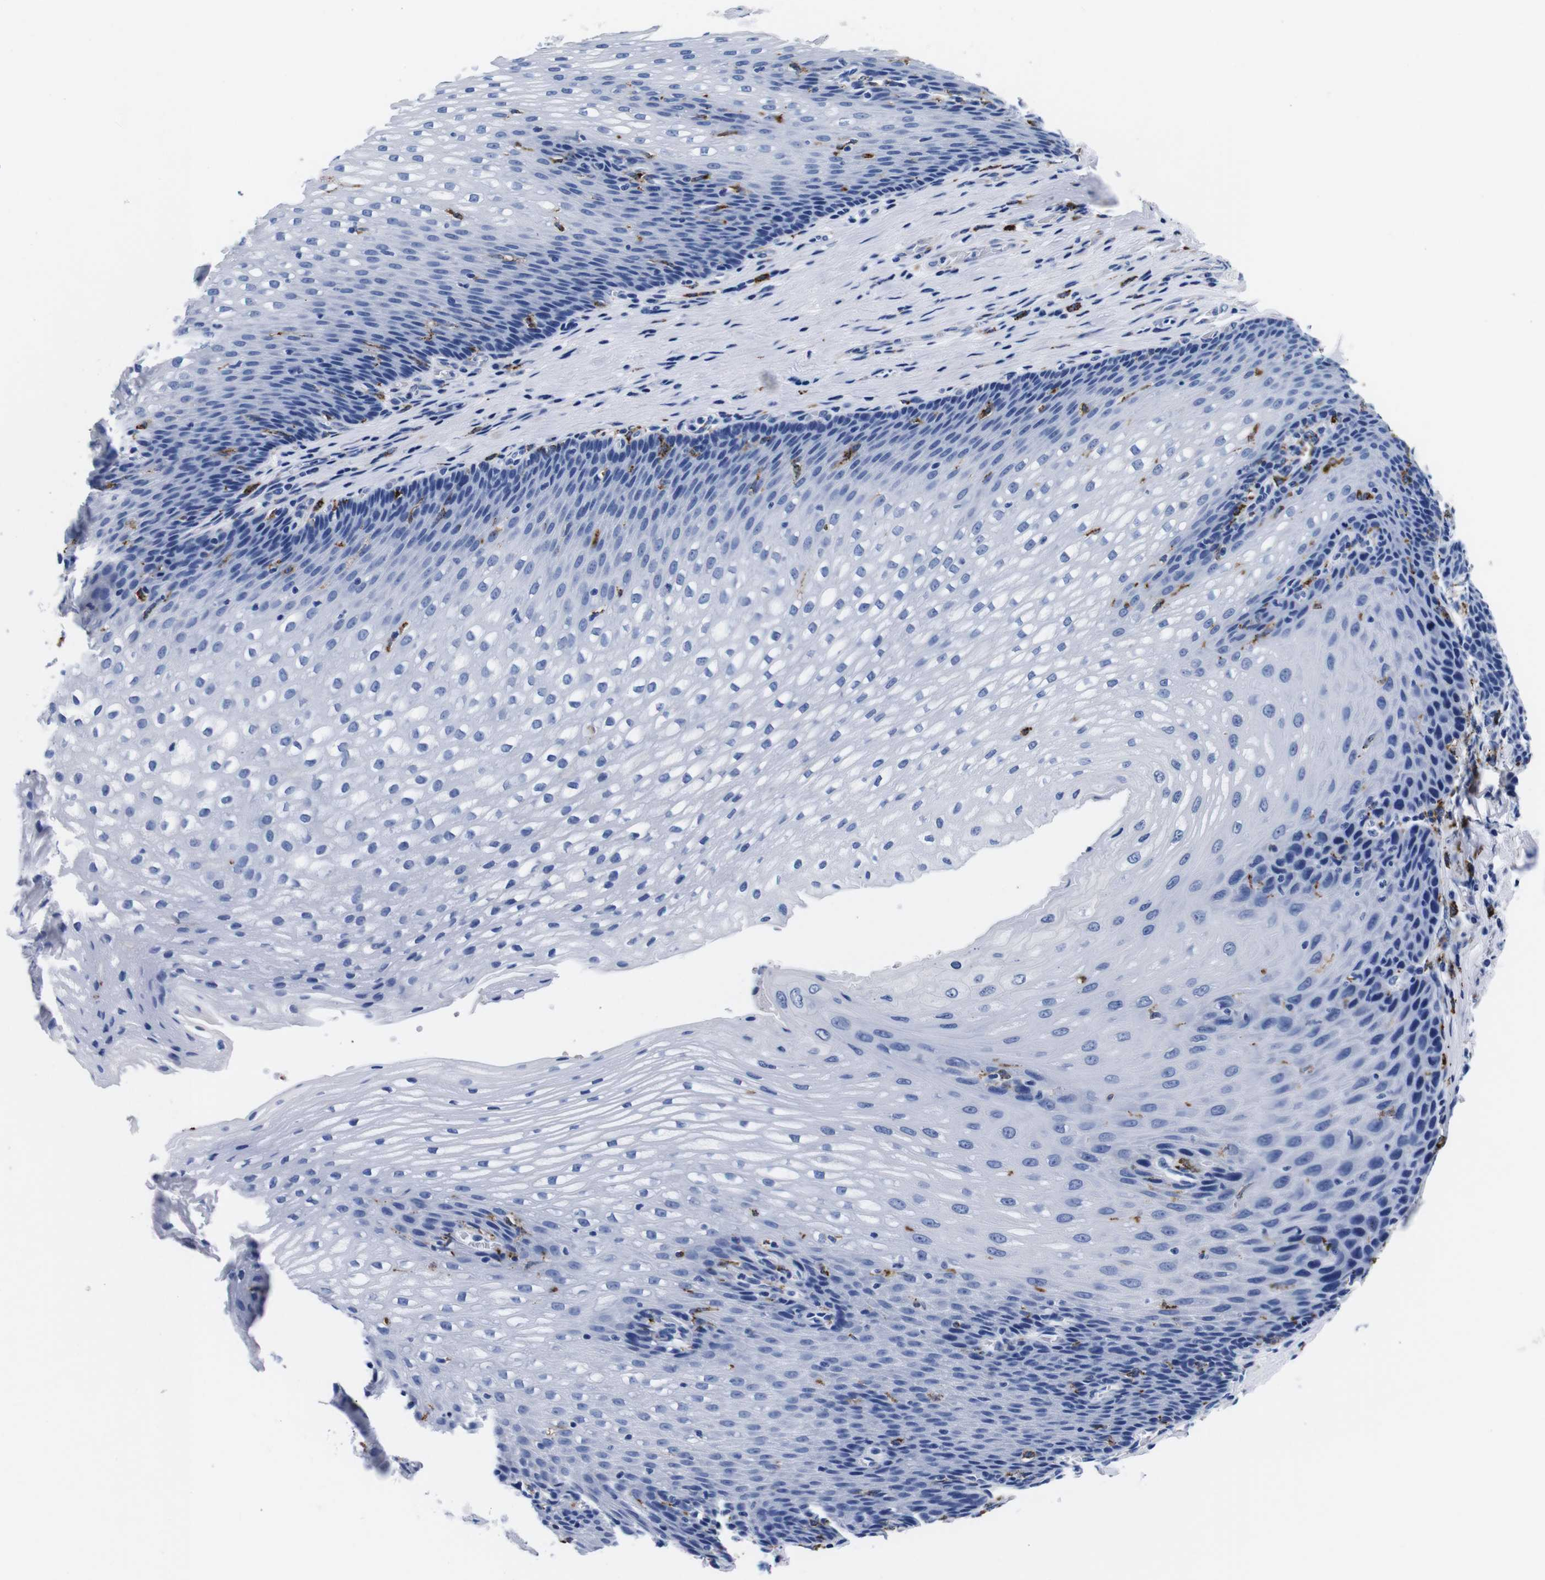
{"staining": {"intensity": "negative", "quantity": "none", "location": "none"}, "tissue": "esophagus", "cell_type": "Squamous epithelial cells", "image_type": "normal", "snomed": [{"axis": "morphology", "description": "Normal tissue, NOS"}, {"axis": "topography", "description": "Esophagus"}], "caption": "This is an immunohistochemistry (IHC) histopathology image of unremarkable human esophagus. There is no expression in squamous epithelial cells.", "gene": "ENSG00000248993", "patient": {"sex": "male", "age": 48}}